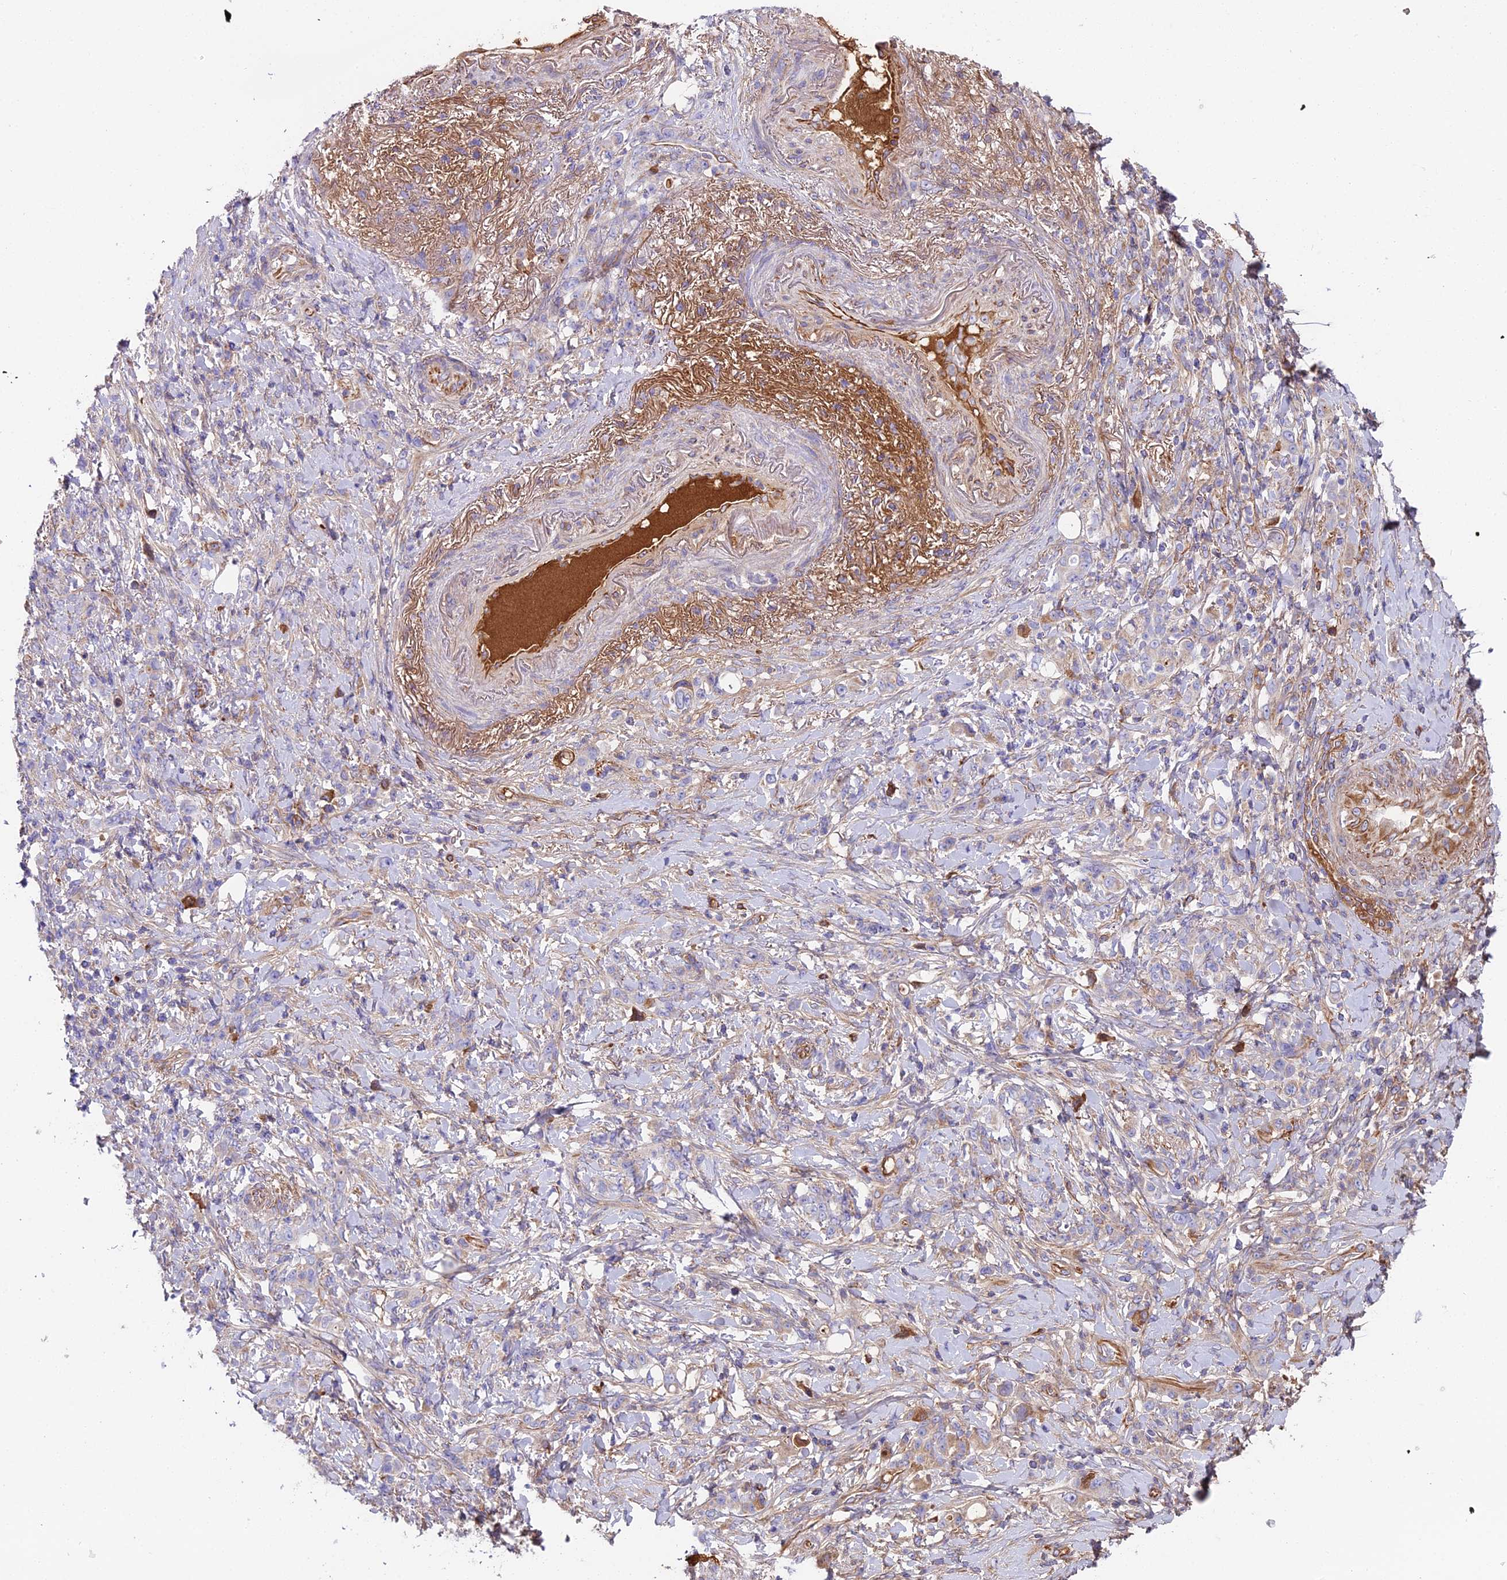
{"staining": {"intensity": "weak", "quantity": "<25%", "location": "cytoplasmic/membranous"}, "tissue": "stomach cancer", "cell_type": "Tumor cells", "image_type": "cancer", "snomed": [{"axis": "morphology", "description": "Normal tissue, NOS"}, {"axis": "morphology", "description": "Adenocarcinoma, NOS"}, {"axis": "topography", "description": "Stomach"}], "caption": "Photomicrograph shows no significant protein expression in tumor cells of stomach cancer. (Brightfield microscopy of DAB (3,3'-diaminobenzidine) IHC at high magnification).", "gene": "BEX4", "patient": {"sex": "female", "age": 79}}